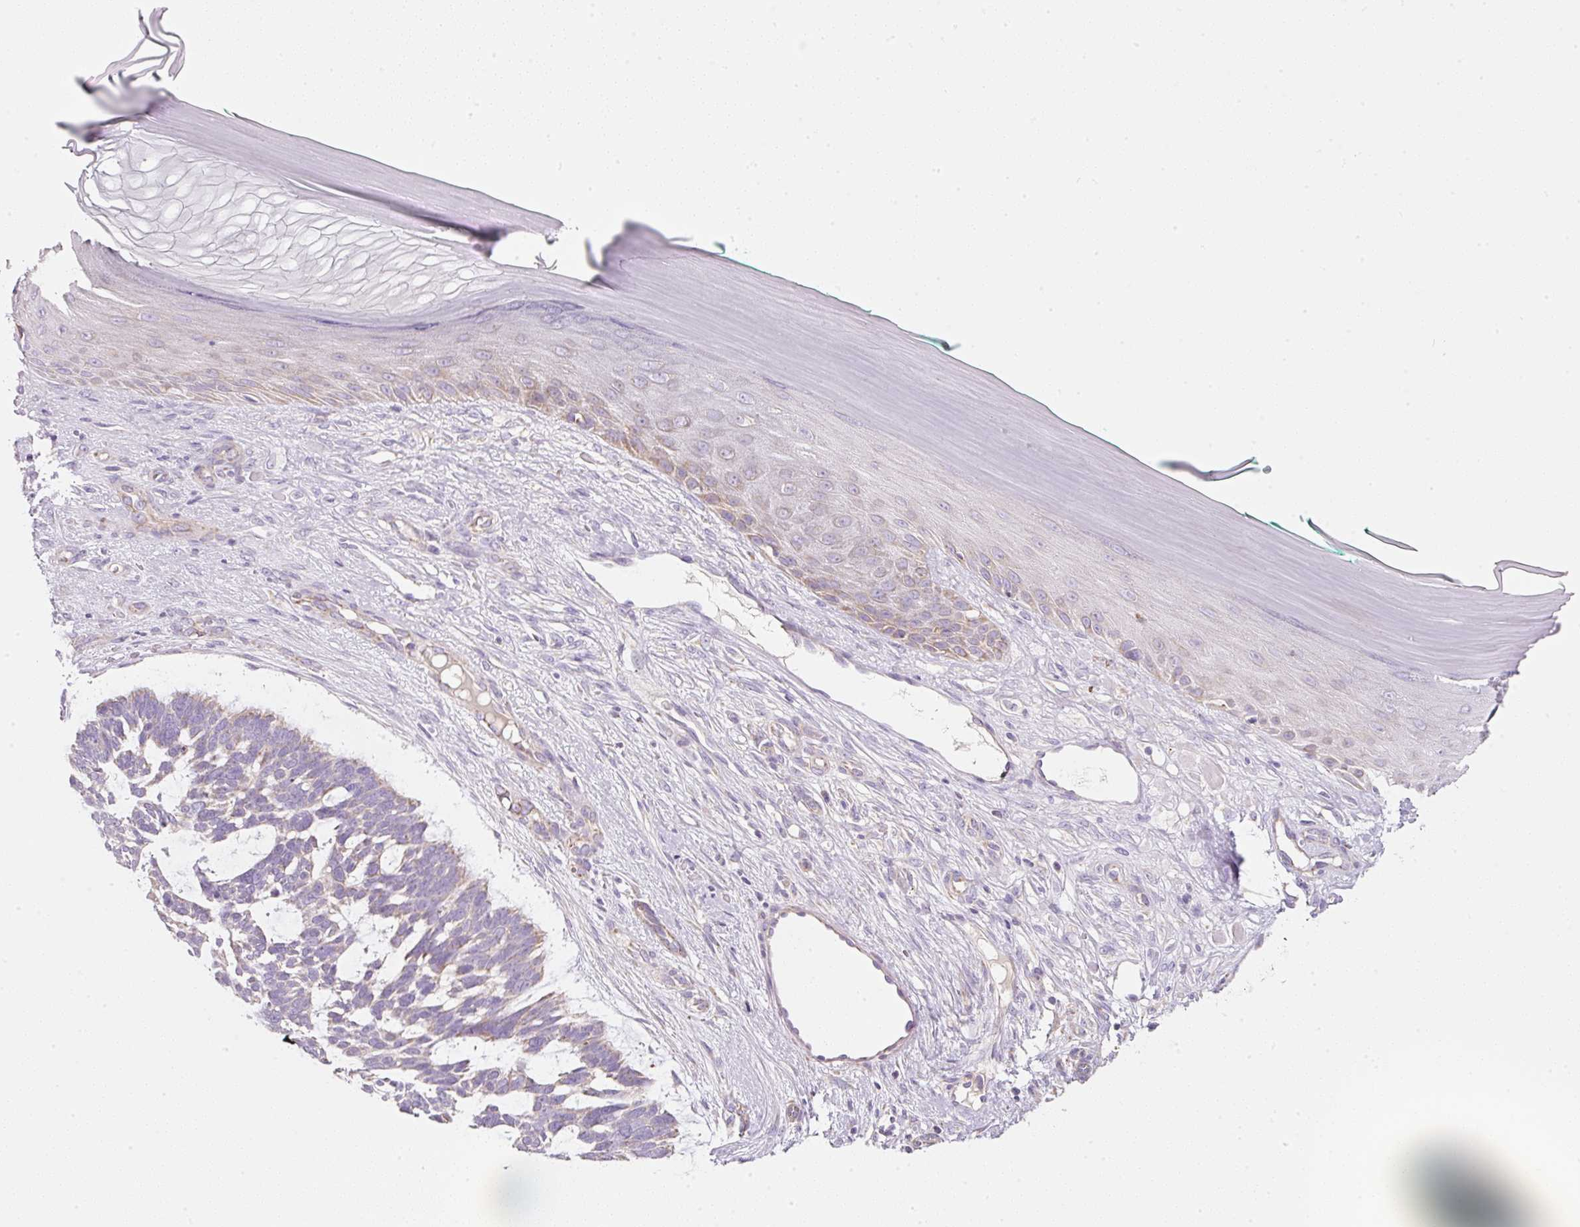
{"staining": {"intensity": "weak", "quantity": "<25%", "location": "cytoplasmic/membranous"}, "tissue": "skin cancer", "cell_type": "Tumor cells", "image_type": "cancer", "snomed": [{"axis": "morphology", "description": "Basal cell carcinoma"}, {"axis": "topography", "description": "Skin"}], "caption": "Histopathology image shows no protein staining in tumor cells of skin basal cell carcinoma tissue.", "gene": "NDUFA1", "patient": {"sex": "male", "age": 88}}